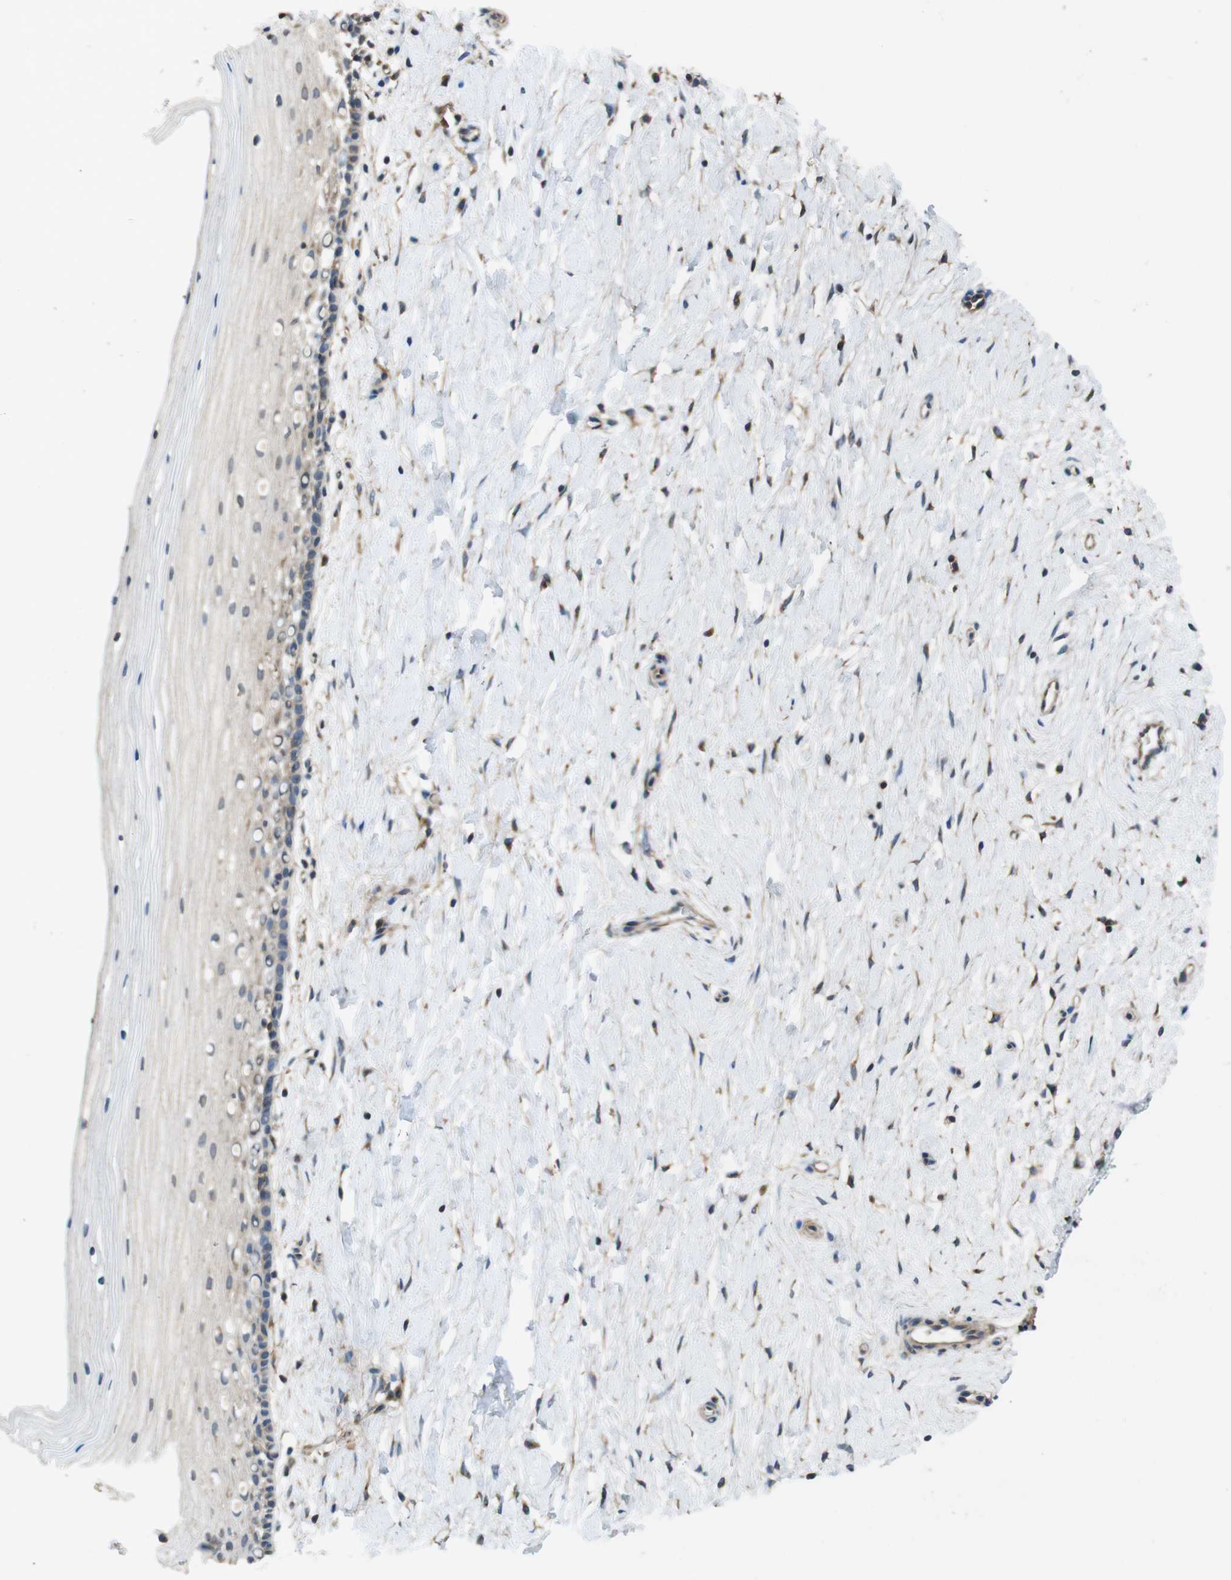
{"staining": {"intensity": "moderate", "quantity": ">75%", "location": "cytoplasmic/membranous"}, "tissue": "cervix", "cell_type": "Glandular cells", "image_type": "normal", "snomed": [{"axis": "morphology", "description": "Normal tissue, NOS"}, {"axis": "topography", "description": "Cervix"}], "caption": "High-power microscopy captured an immunohistochemistry (IHC) histopathology image of normal cervix, revealing moderate cytoplasmic/membranous staining in about >75% of glandular cells. (brown staining indicates protein expression, while blue staining denotes nuclei).", "gene": "DCTN1", "patient": {"sex": "female", "age": 39}}